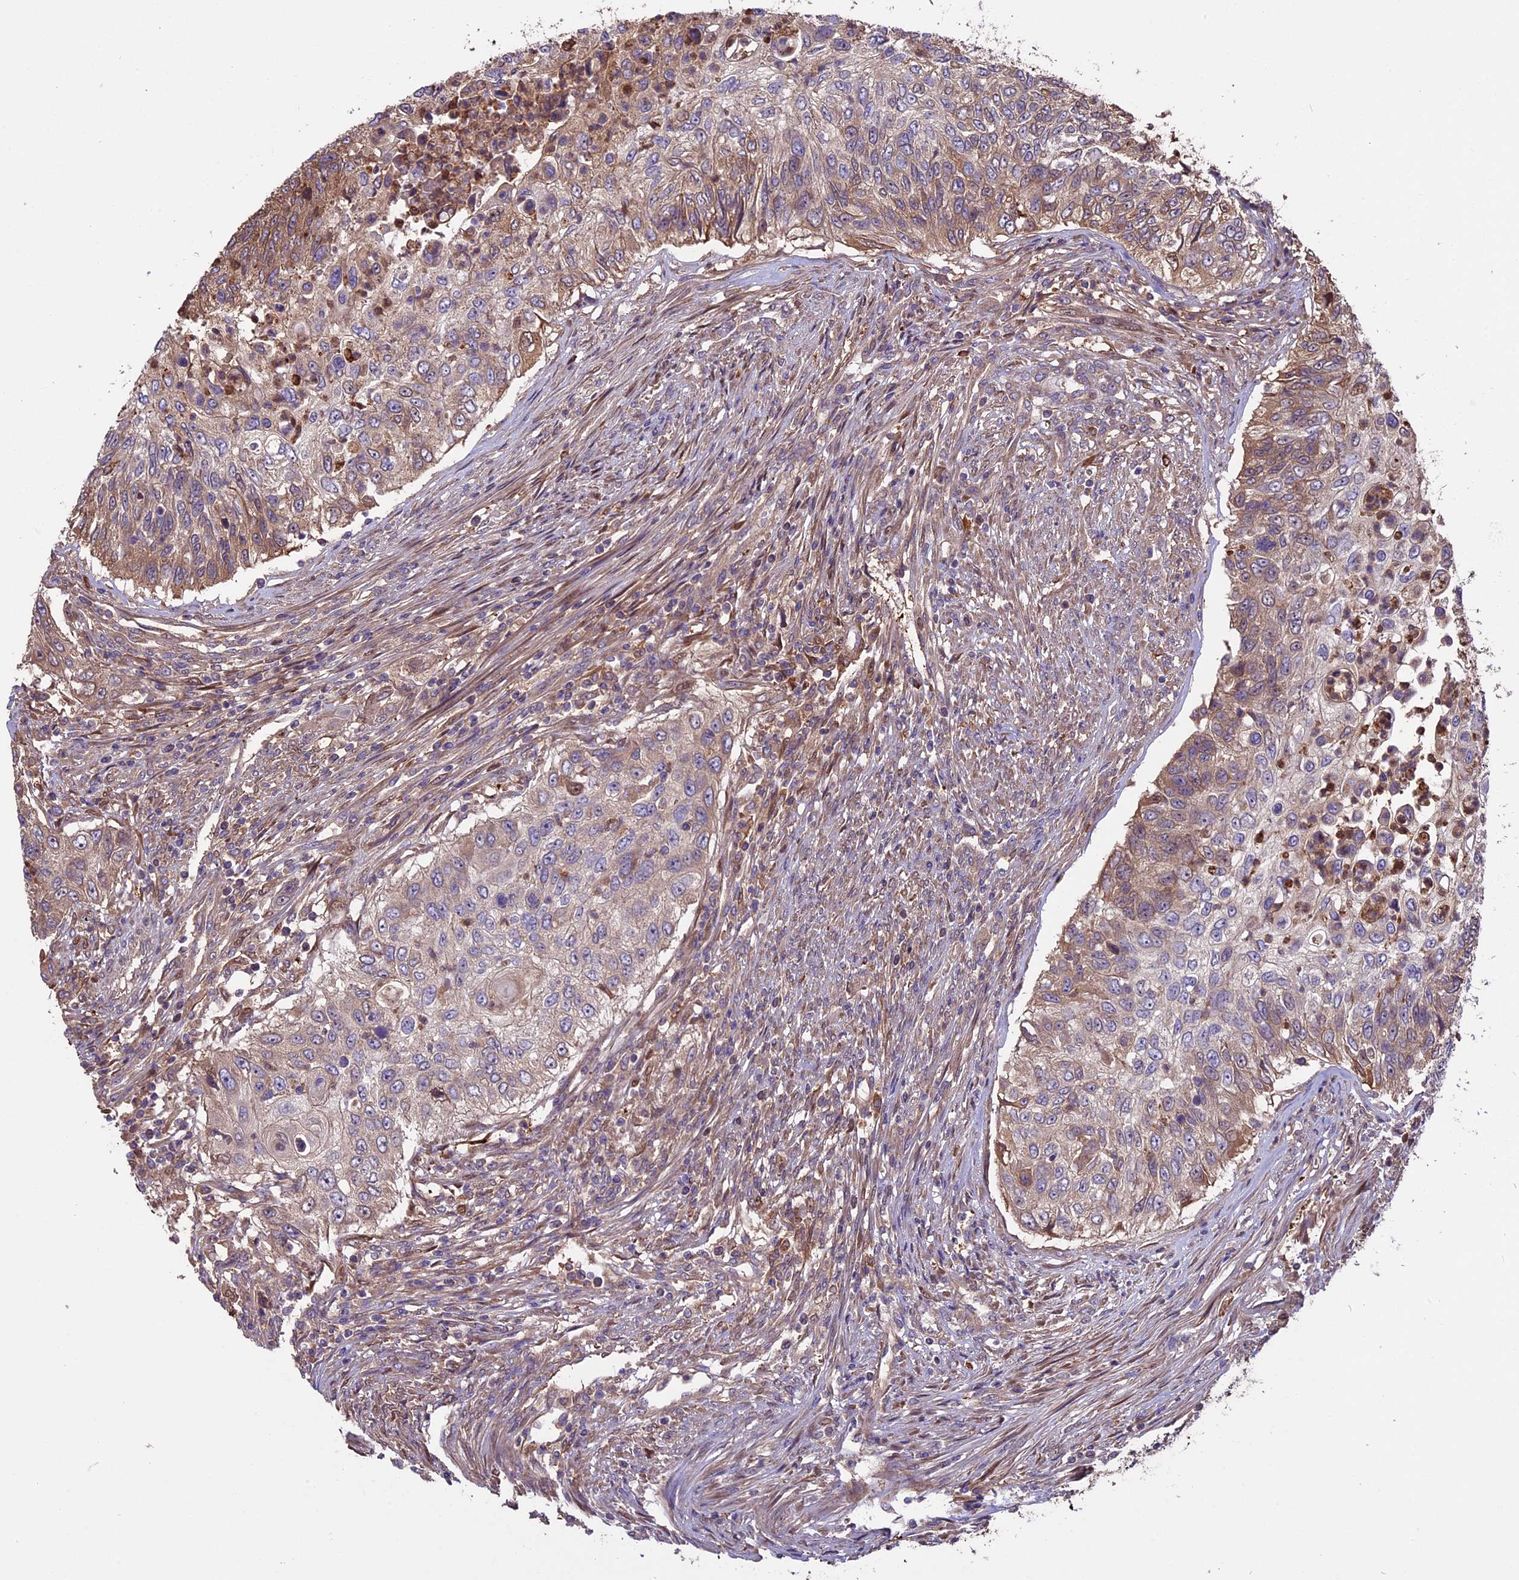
{"staining": {"intensity": "moderate", "quantity": "25%-75%", "location": "cytoplasmic/membranous"}, "tissue": "urothelial cancer", "cell_type": "Tumor cells", "image_type": "cancer", "snomed": [{"axis": "morphology", "description": "Urothelial carcinoma, High grade"}, {"axis": "topography", "description": "Urinary bladder"}], "caption": "High-power microscopy captured an IHC histopathology image of urothelial cancer, revealing moderate cytoplasmic/membranous staining in about 25%-75% of tumor cells. (DAB (3,3'-diaminobenzidine) = brown stain, brightfield microscopy at high magnification).", "gene": "VWA3A", "patient": {"sex": "female", "age": 60}}